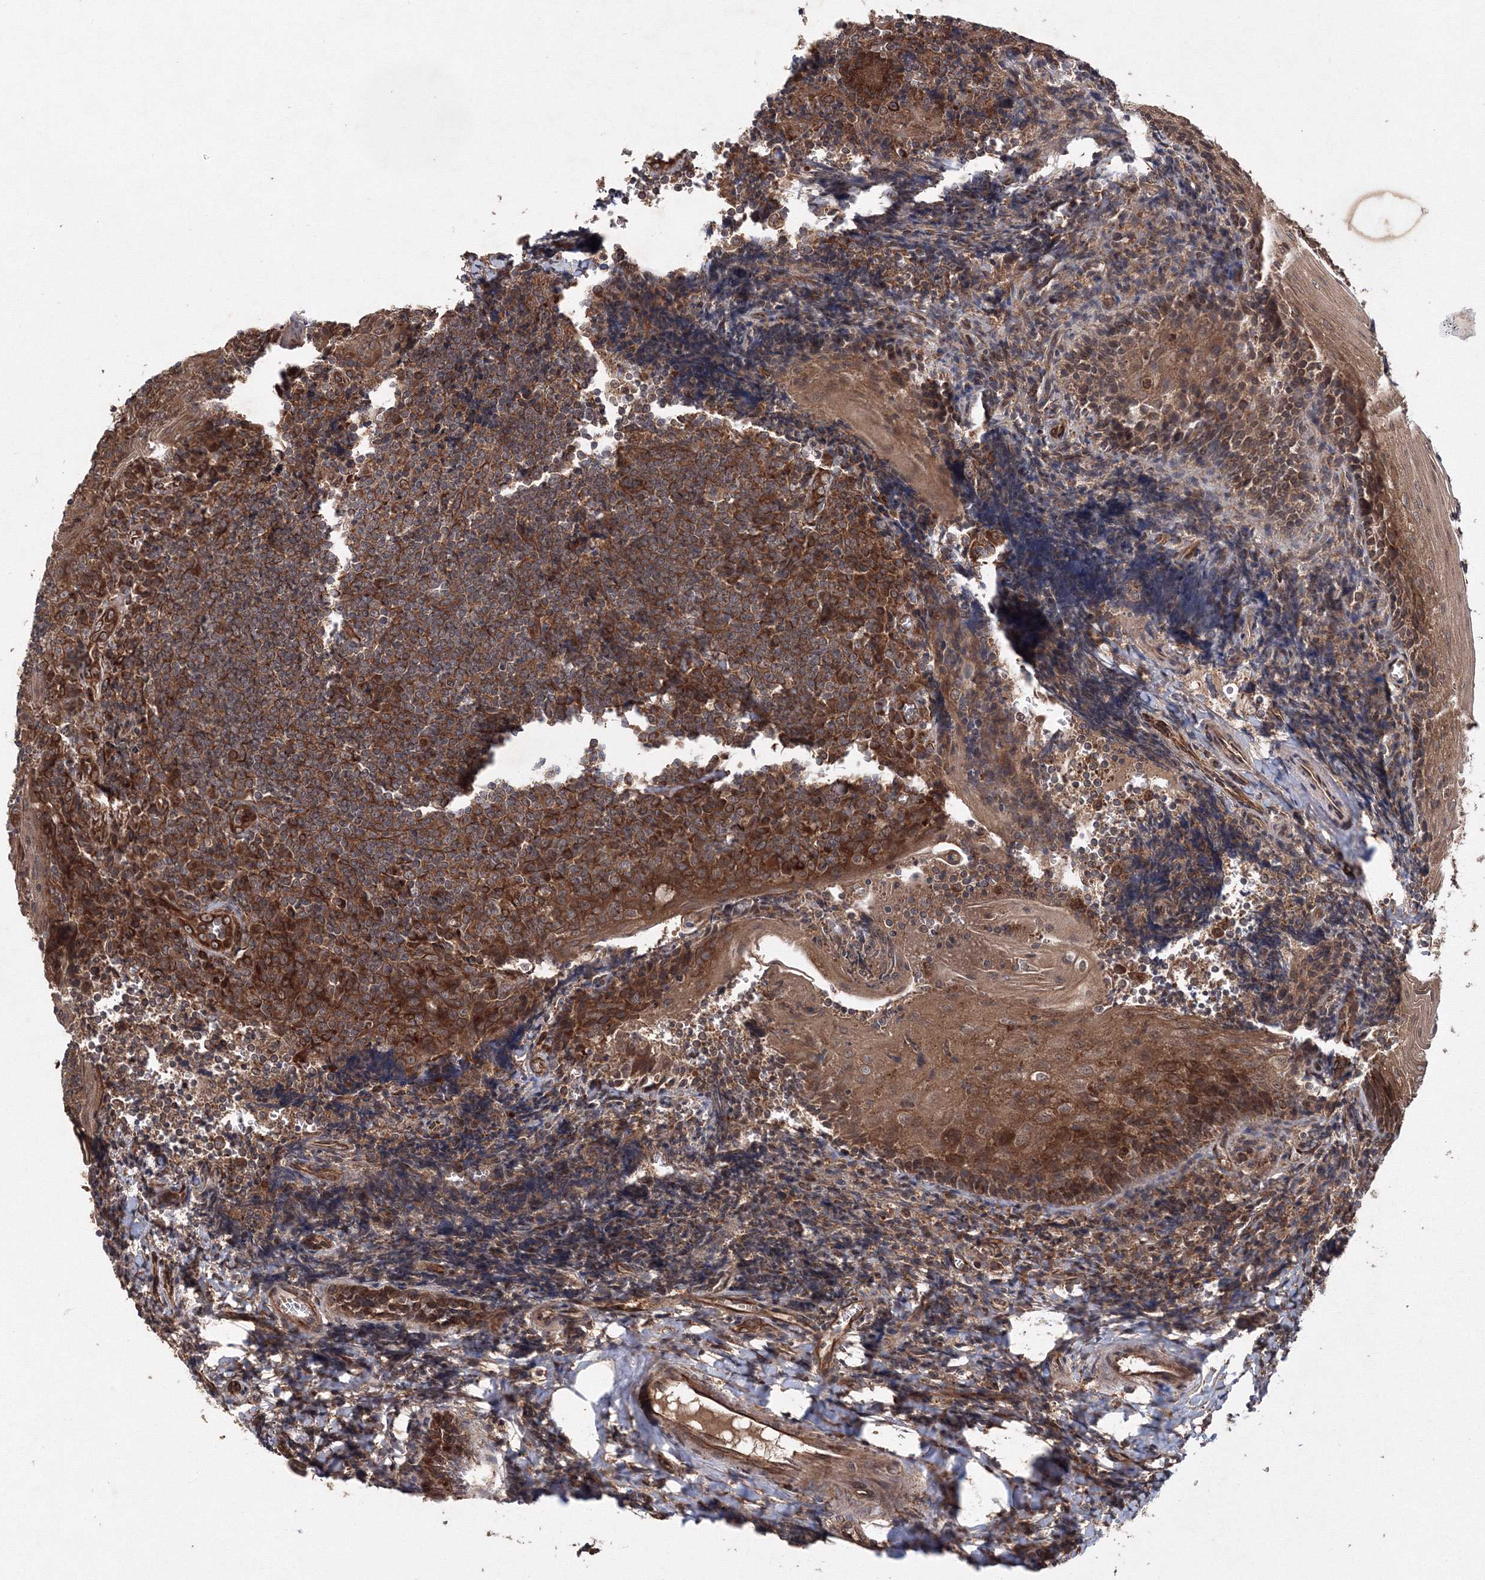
{"staining": {"intensity": "strong", "quantity": ">75%", "location": "cytoplasmic/membranous"}, "tissue": "tonsil", "cell_type": "Germinal center cells", "image_type": "normal", "snomed": [{"axis": "morphology", "description": "Normal tissue, NOS"}, {"axis": "topography", "description": "Tonsil"}], "caption": "Immunohistochemistry image of benign tonsil: tonsil stained using IHC reveals high levels of strong protein expression localized specifically in the cytoplasmic/membranous of germinal center cells, appearing as a cytoplasmic/membranous brown color.", "gene": "ATG3", "patient": {"sex": "male", "age": 27}}